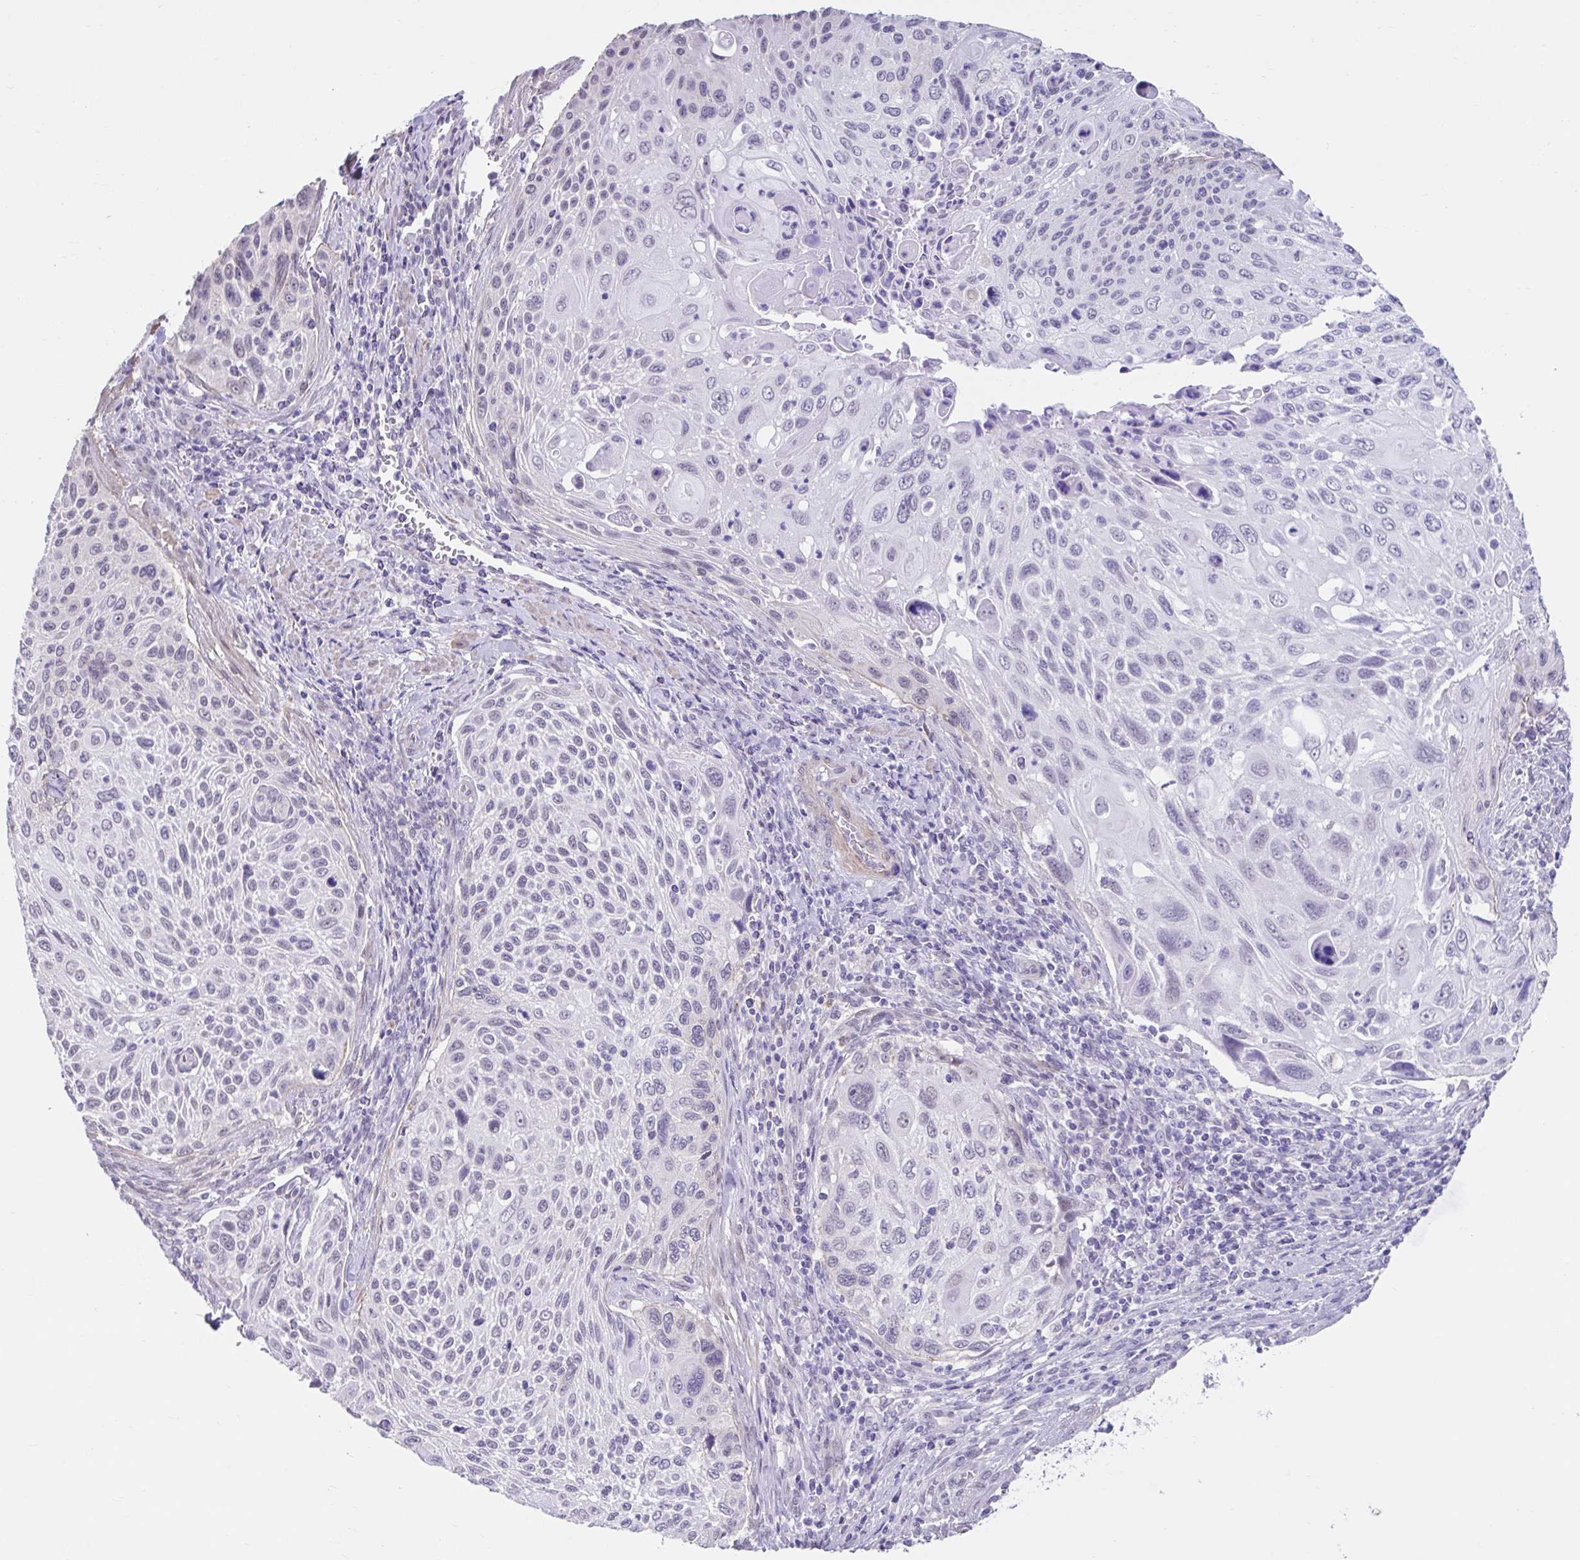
{"staining": {"intensity": "negative", "quantity": "none", "location": "none"}, "tissue": "cervical cancer", "cell_type": "Tumor cells", "image_type": "cancer", "snomed": [{"axis": "morphology", "description": "Squamous cell carcinoma, NOS"}, {"axis": "topography", "description": "Cervix"}], "caption": "DAB immunohistochemical staining of human cervical cancer shows no significant expression in tumor cells.", "gene": "DCAF17", "patient": {"sex": "female", "age": 70}}